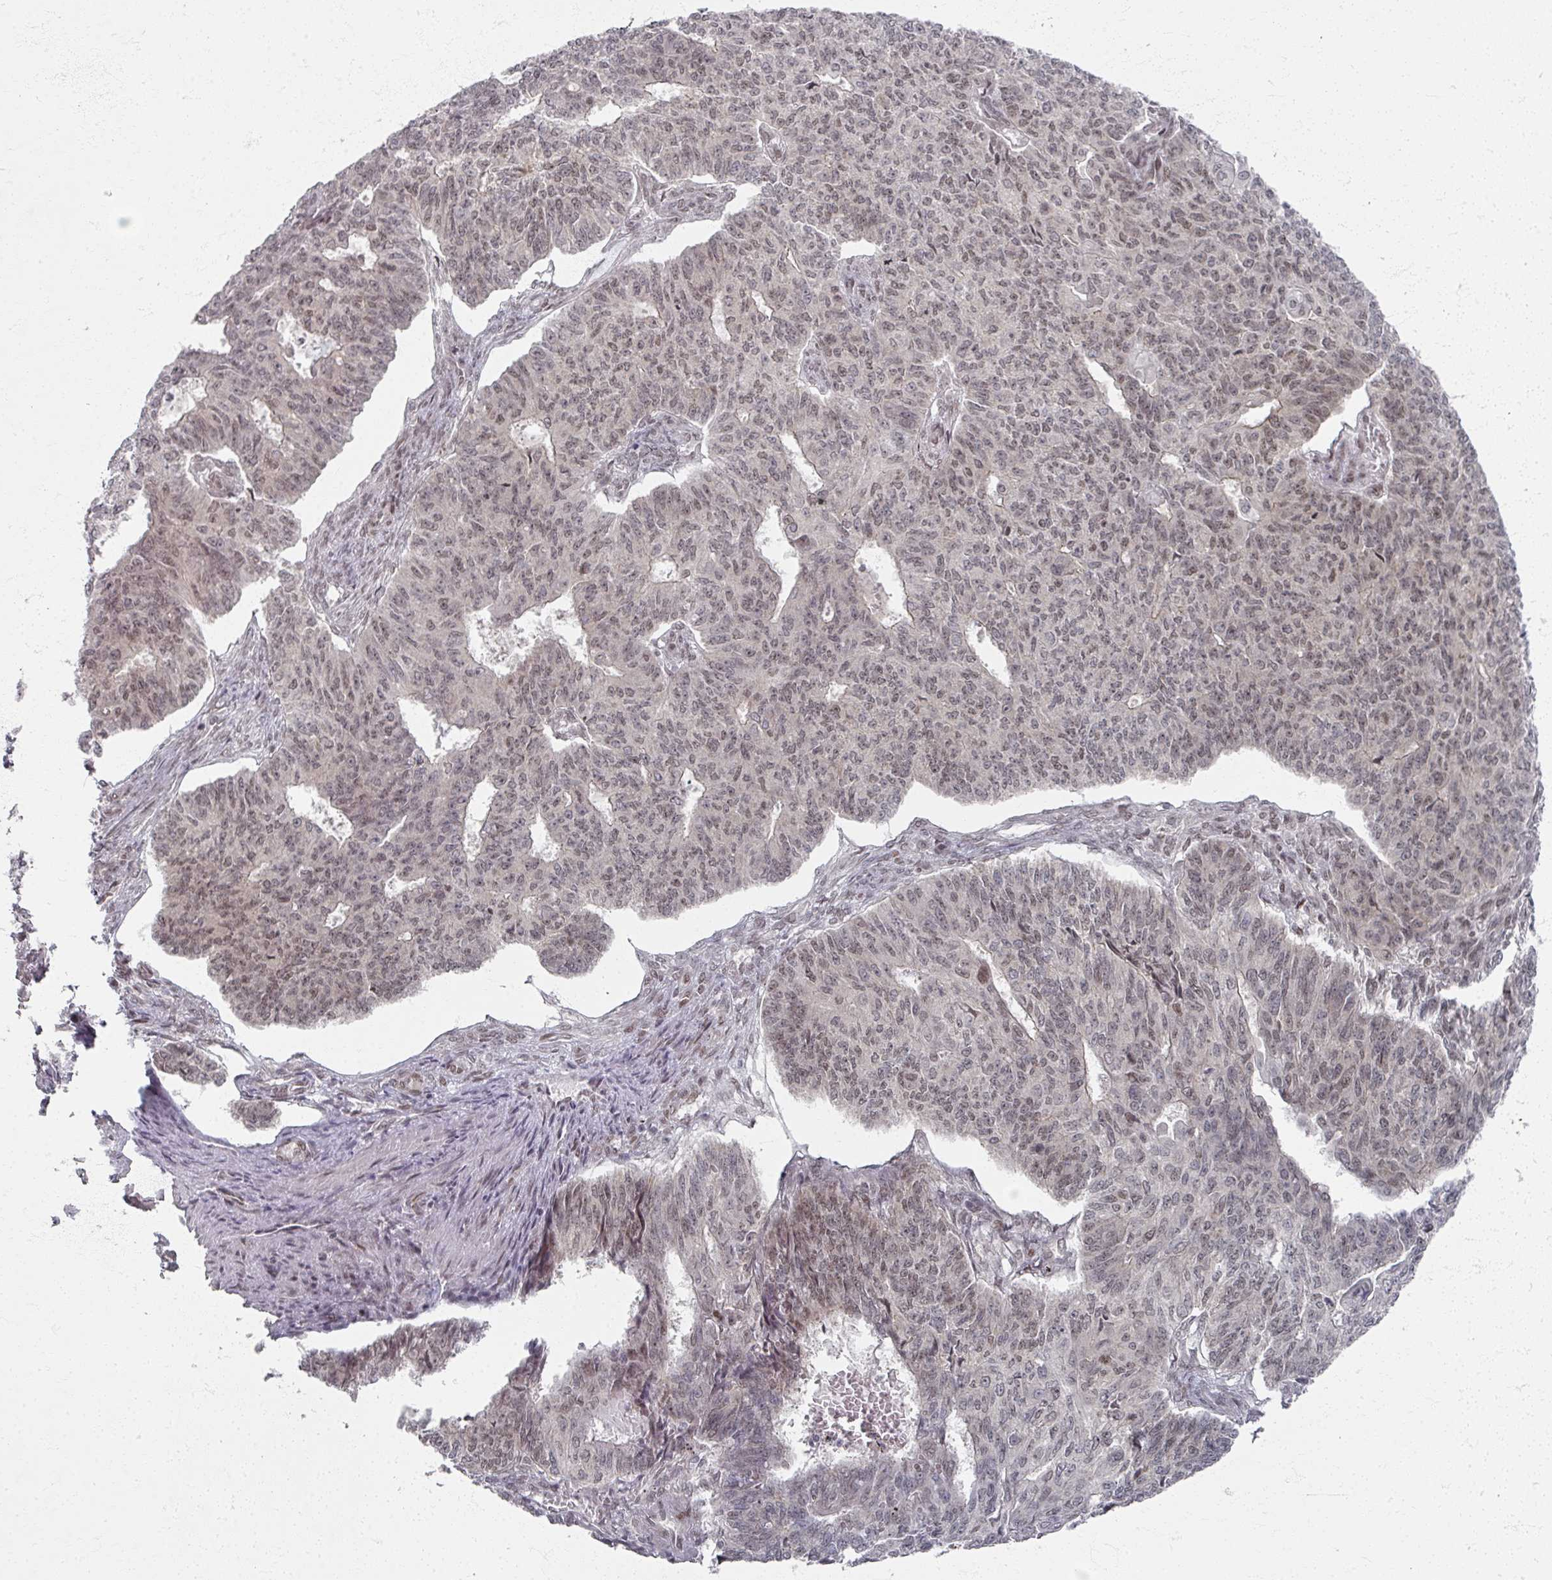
{"staining": {"intensity": "moderate", "quantity": ">75%", "location": "nuclear"}, "tissue": "endometrial cancer", "cell_type": "Tumor cells", "image_type": "cancer", "snomed": [{"axis": "morphology", "description": "Adenocarcinoma, NOS"}, {"axis": "topography", "description": "Endometrium"}], "caption": "Immunohistochemical staining of human adenocarcinoma (endometrial) shows medium levels of moderate nuclear staining in approximately >75% of tumor cells.", "gene": "PSKH1", "patient": {"sex": "female", "age": 32}}